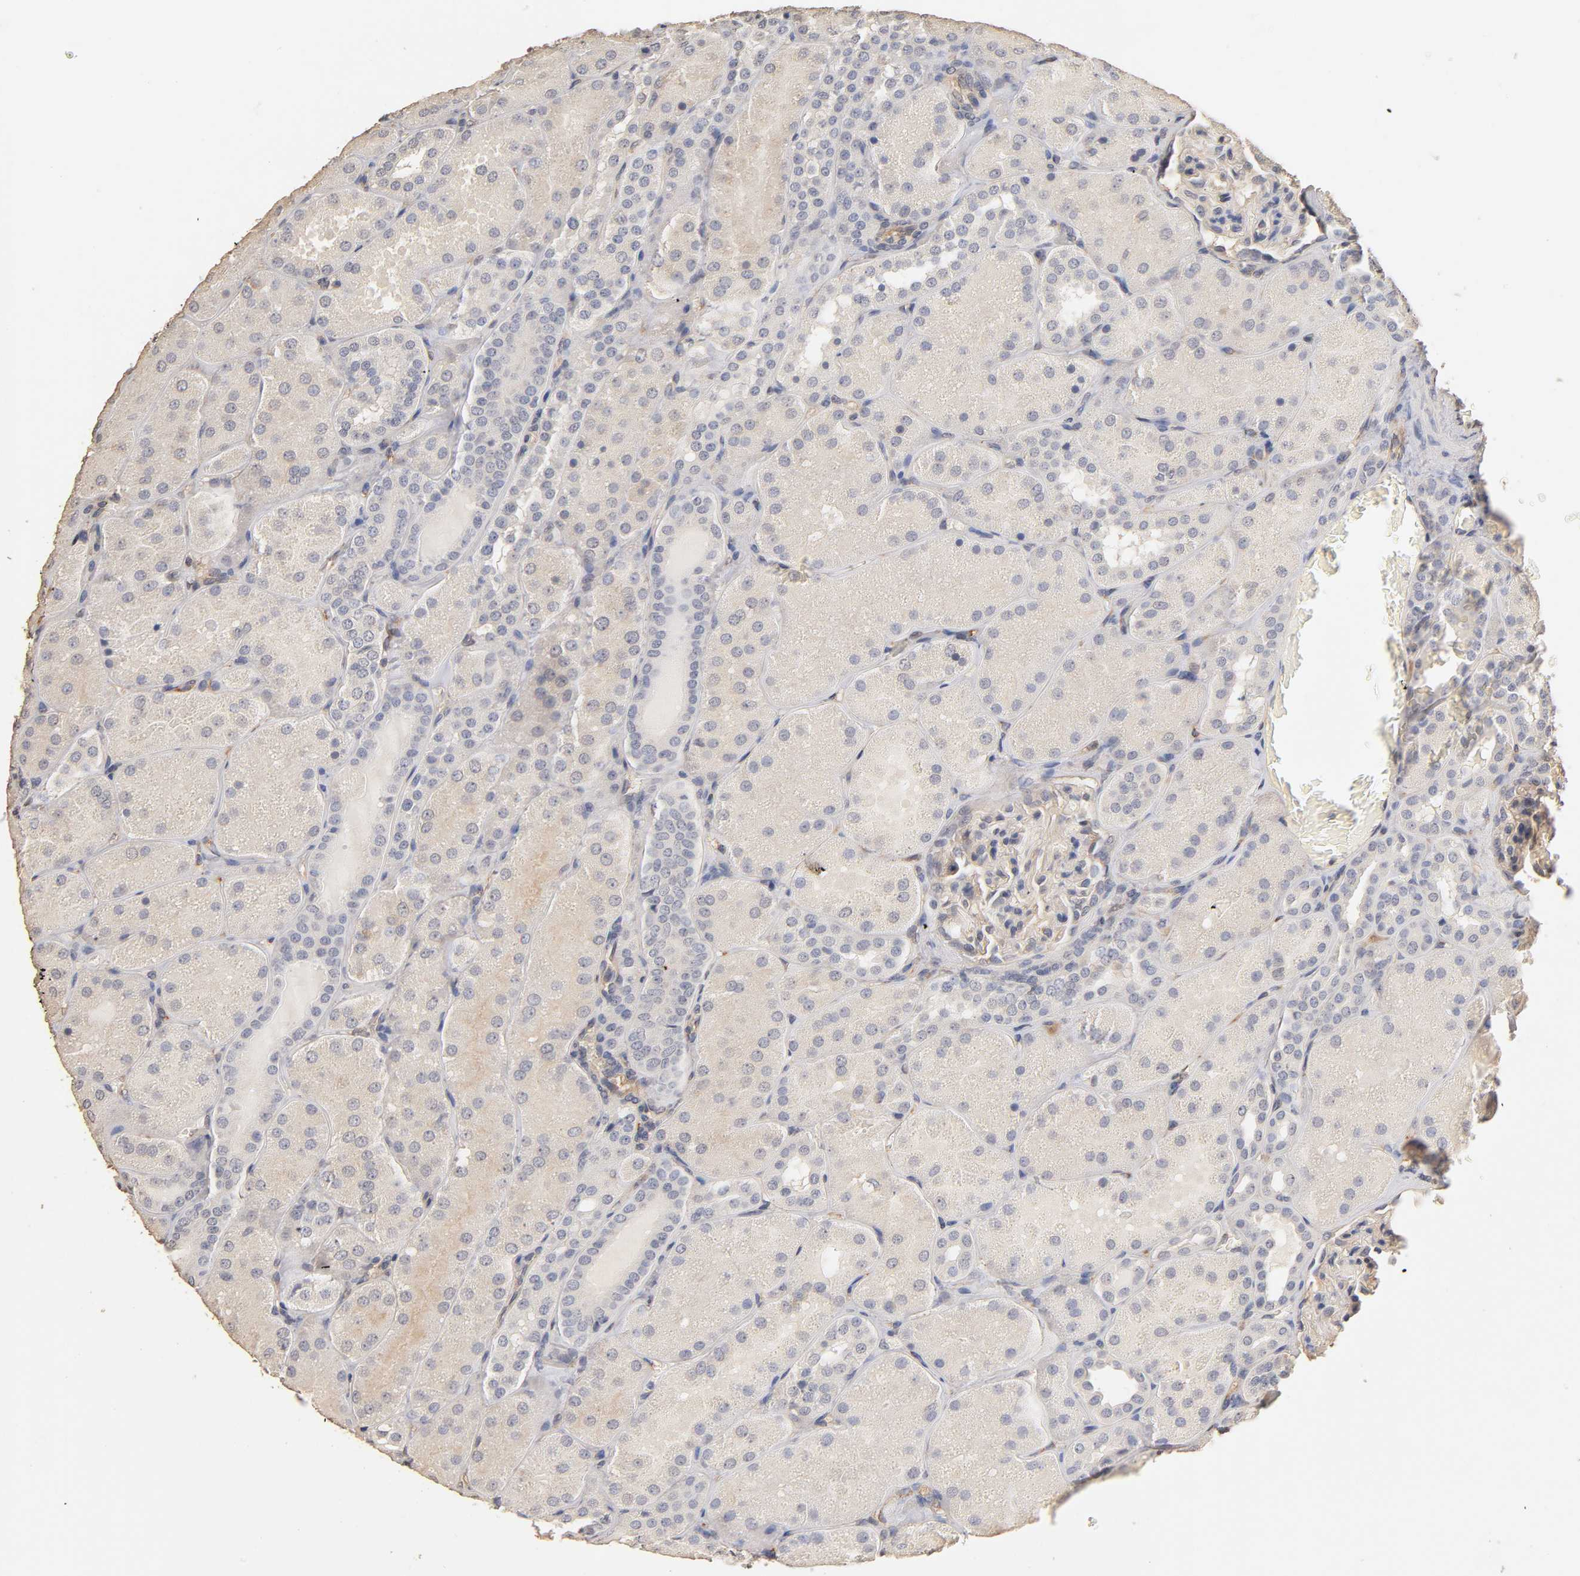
{"staining": {"intensity": "negative", "quantity": "none", "location": "none"}, "tissue": "kidney", "cell_type": "Cells in glomeruli", "image_type": "normal", "snomed": [{"axis": "morphology", "description": "Normal tissue, NOS"}, {"axis": "topography", "description": "Kidney"}], "caption": "Immunohistochemistry (IHC) micrograph of unremarkable human kidney stained for a protein (brown), which exhibits no staining in cells in glomeruli. (DAB immunohistochemistry visualized using brightfield microscopy, high magnification).", "gene": "VSIG4", "patient": {"sex": "male", "age": 28}}